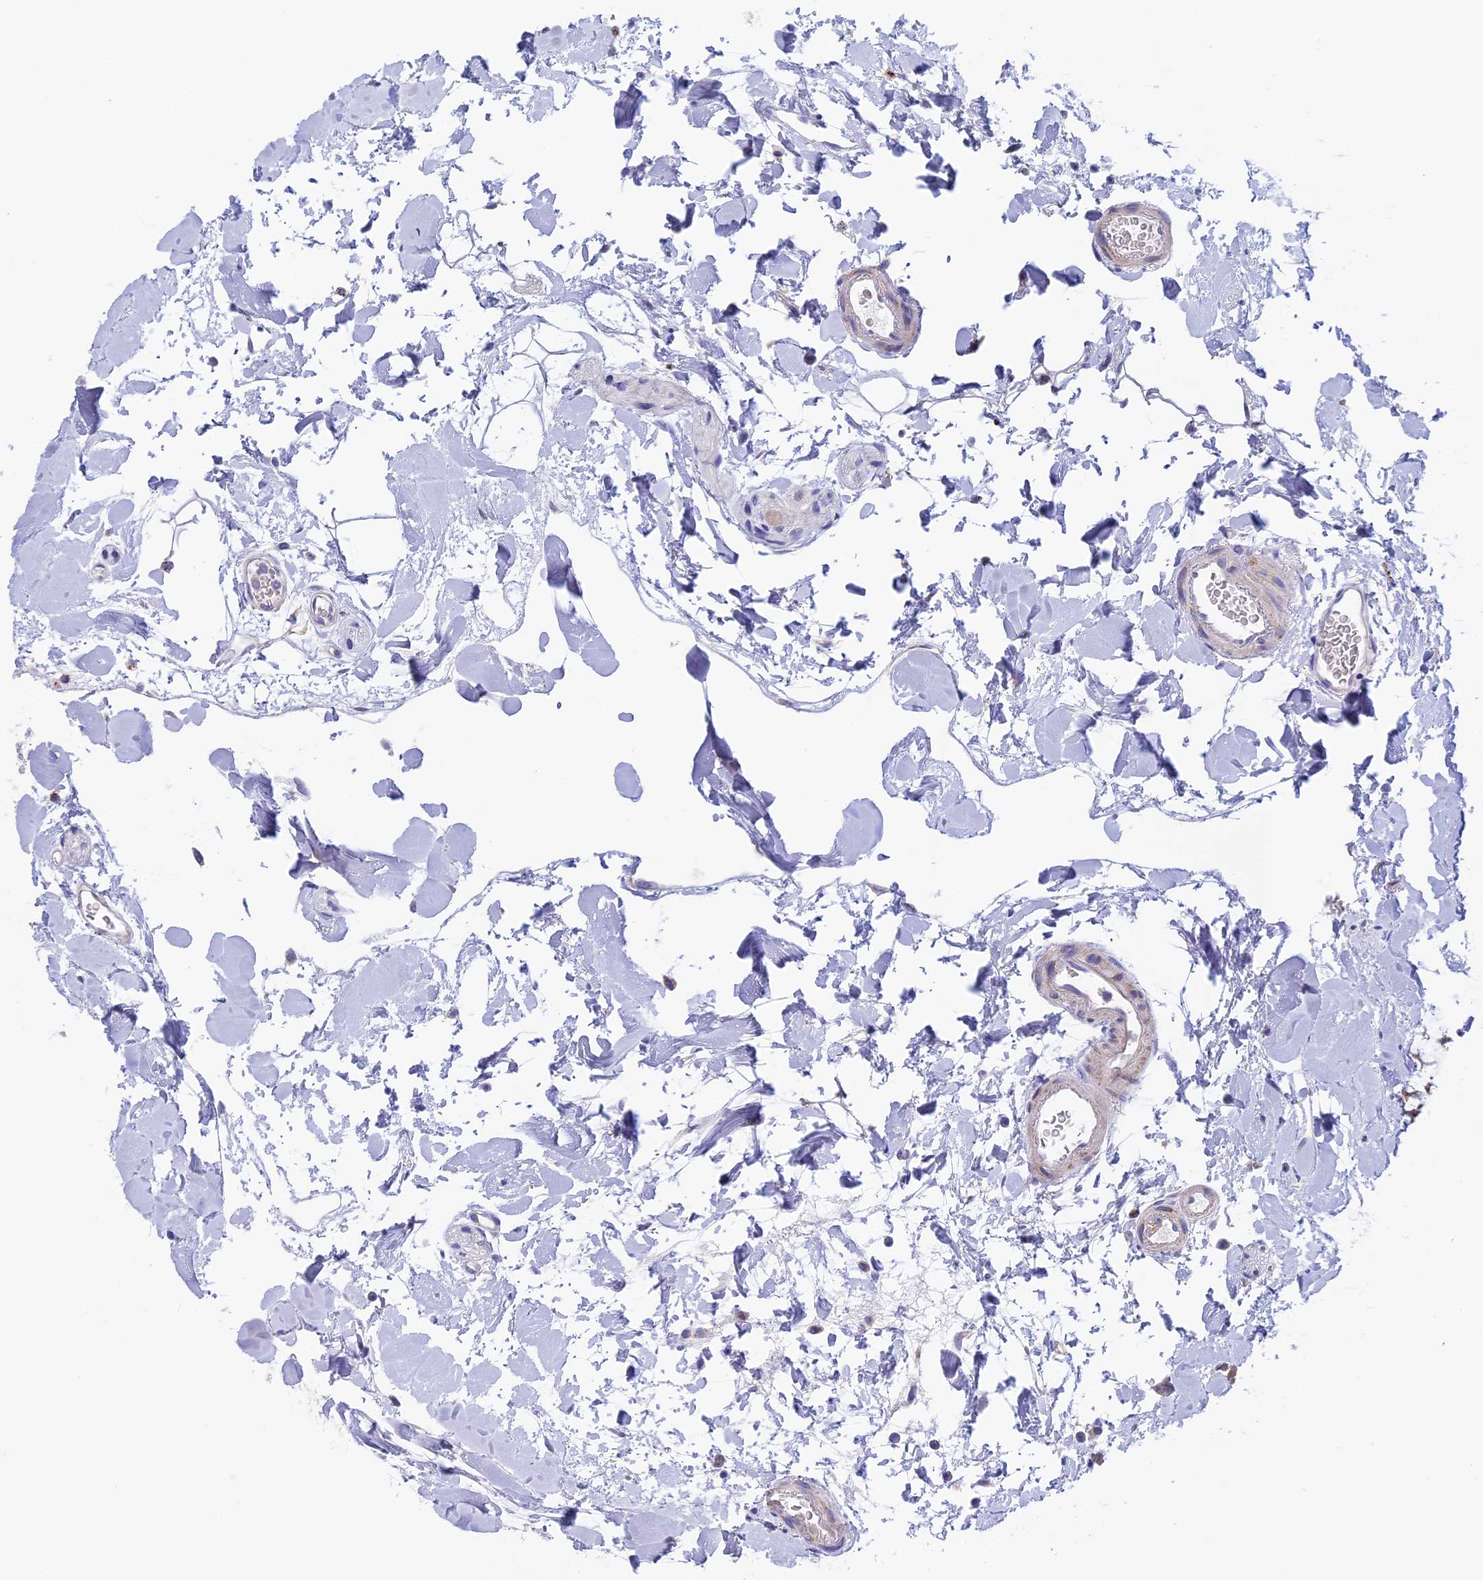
{"staining": {"intensity": "negative", "quantity": "none", "location": "none"}, "tissue": "colon", "cell_type": "Endothelial cells", "image_type": "normal", "snomed": [{"axis": "morphology", "description": "Normal tissue, NOS"}, {"axis": "topography", "description": "Colon"}], "caption": "Protein analysis of normal colon displays no significant positivity in endothelial cells.", "gene": "ETFDH", "patient": {"sex": "male", "age": 75}}